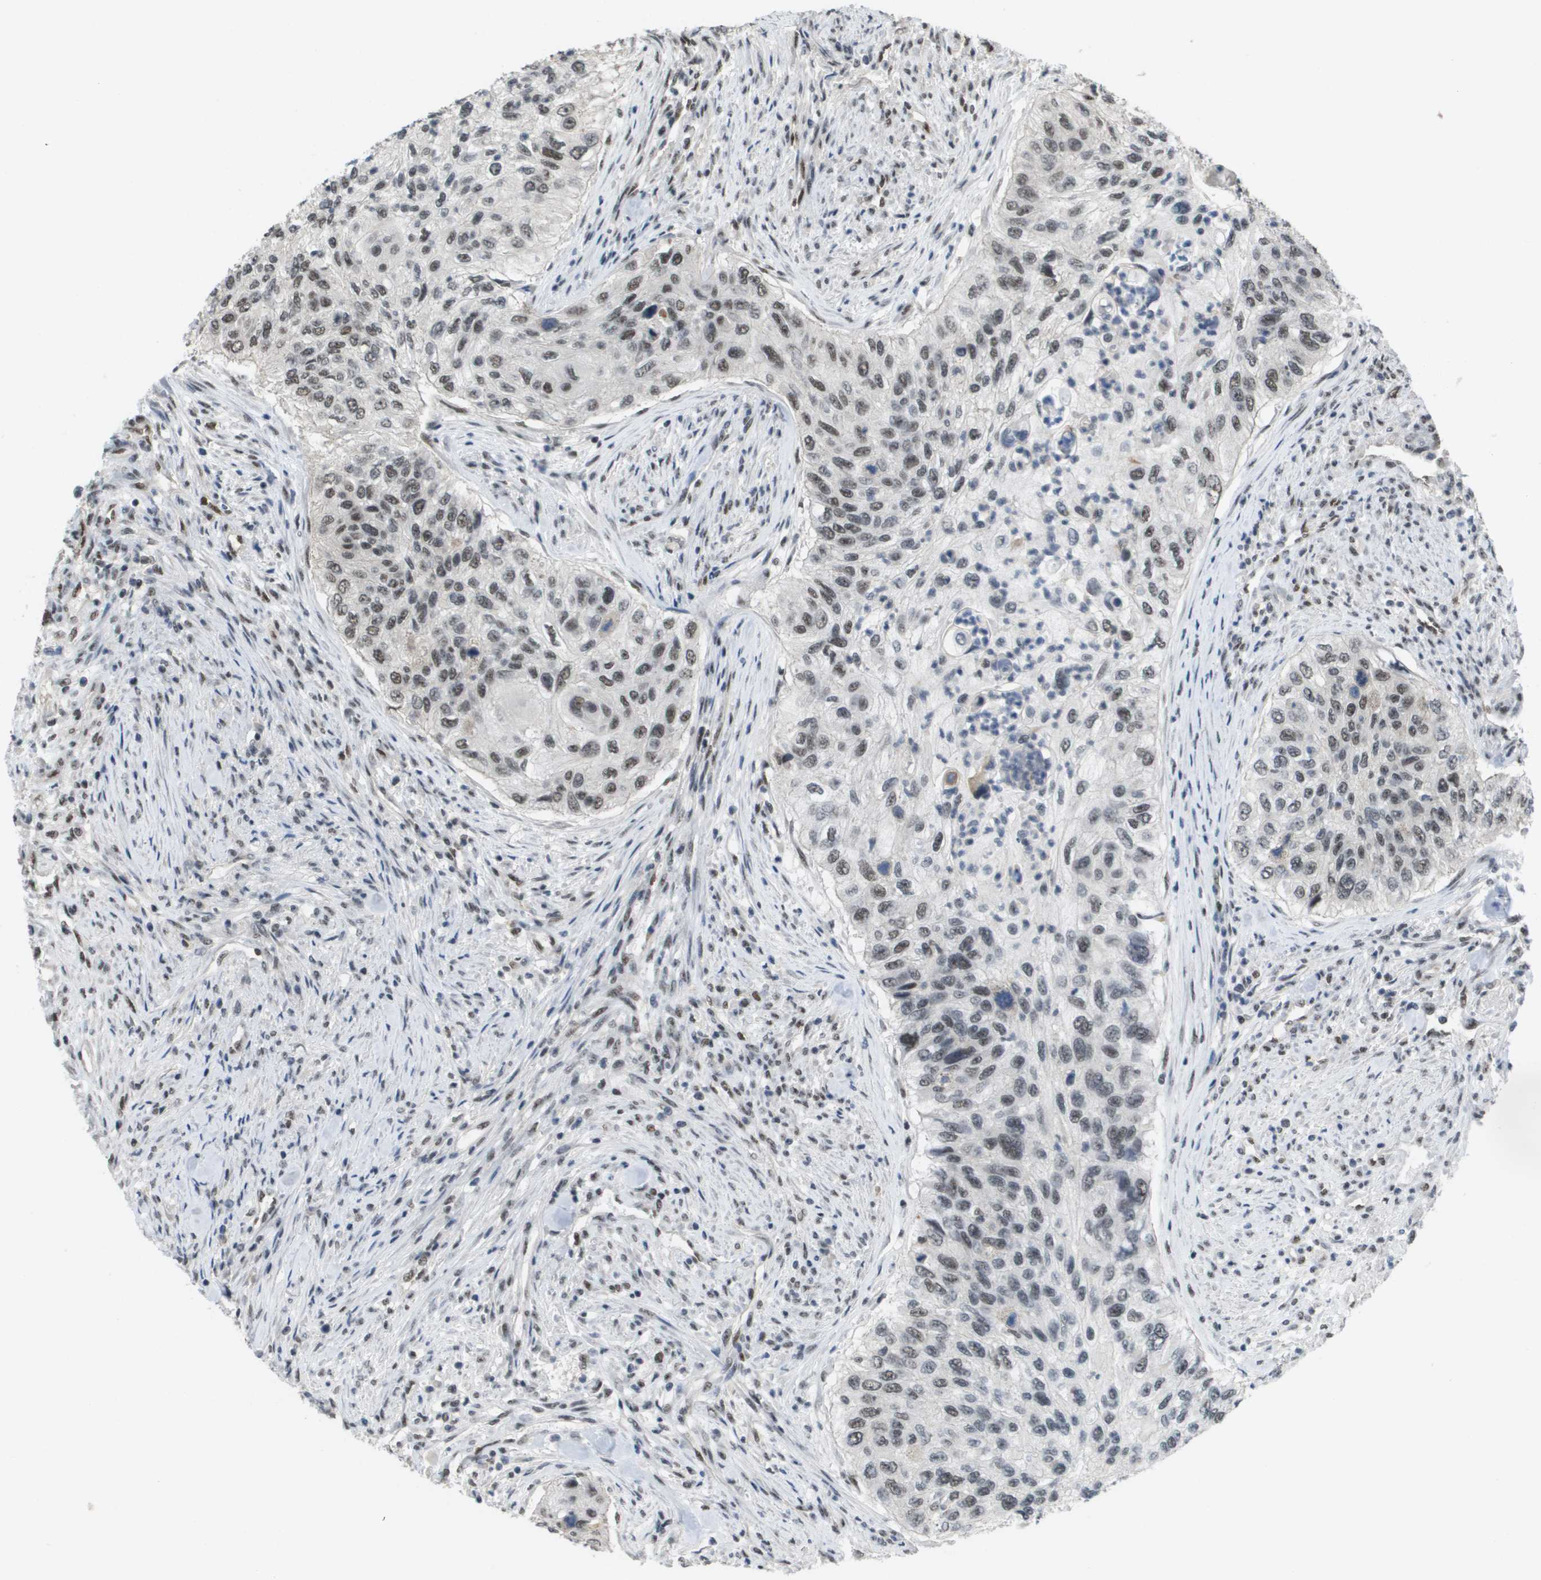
{"staining": {"intensity": "weak", "quantity": ">75%", "location": "nuclear"}, "tissue": "urothelial cancer", "cell_type": "Tumor cells", "image_type": "cancer", "snomed": [{"axis": "morphology", "description": "Urothelial carcinoma, High grade"}, {"axis": "topography", "description": "Urinary bladder"}], "caption": "The image displays a brown stain indicating the presence of a protein in the nuclear of tumor cells in urothelial cancer.", "gene": "ISY1", "patient": {"sex": "female", "age": 60}}